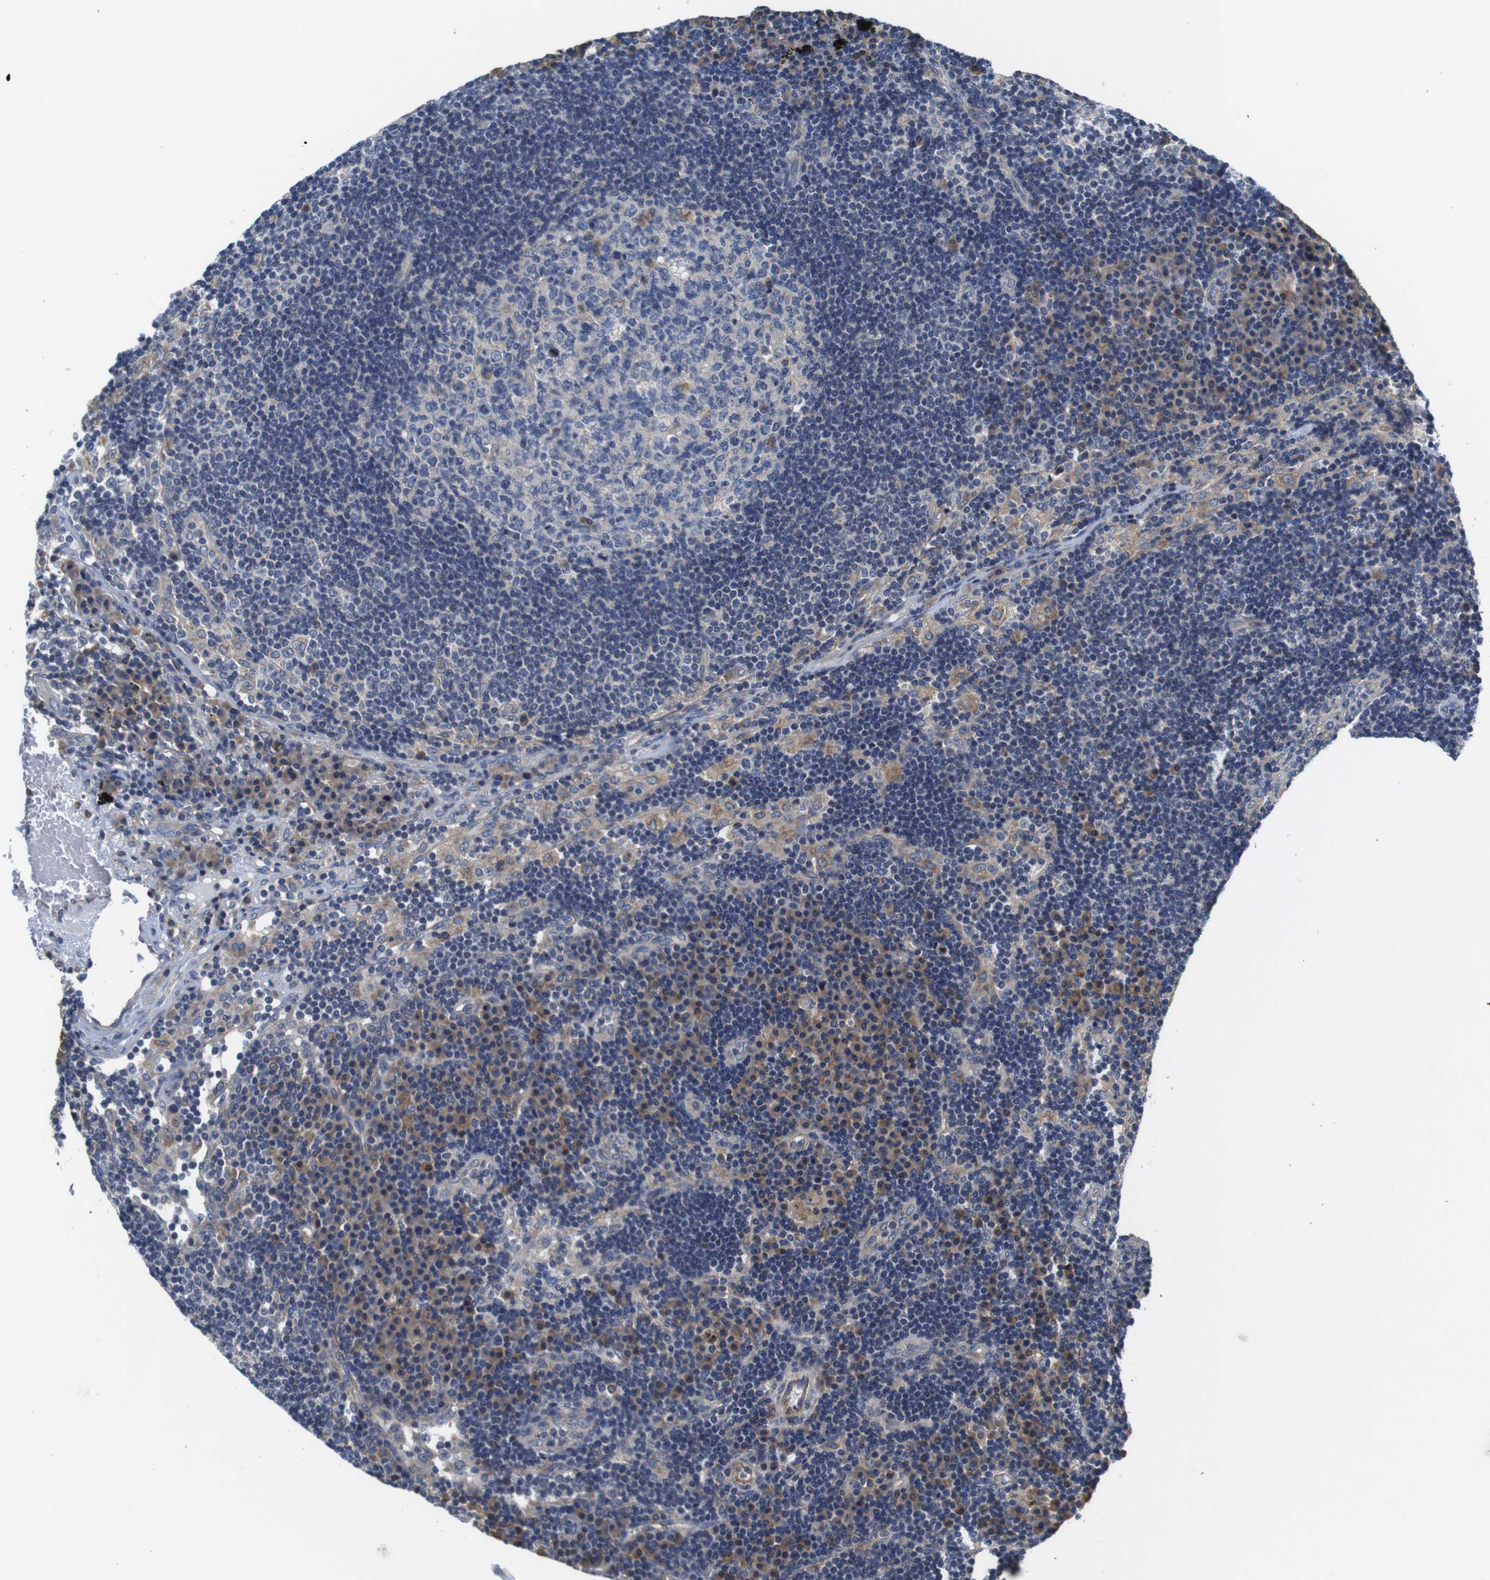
{"staining": {"intensity": "weak", "quantity": "<25%", "location": "cytoplasmic/membranous"}, "tissue": "lymph node", "cell_type": "Germinal center cells", "image_type": "normal", "snomed": [{"axis": "morphology", "description": "Normal tissue, NOS"}, {"axis": "morphology", "description": "Squamous cell carcinoma, metastatic, NOS"}, {"axis": "topography", "description": "Lymph node"}], "caption": "The photomicrograph shows no staining of germinal center cells in unremarkable lymph node.", "gene": "MARCHF7", "patient": {"sex": "female", "age": 53}}